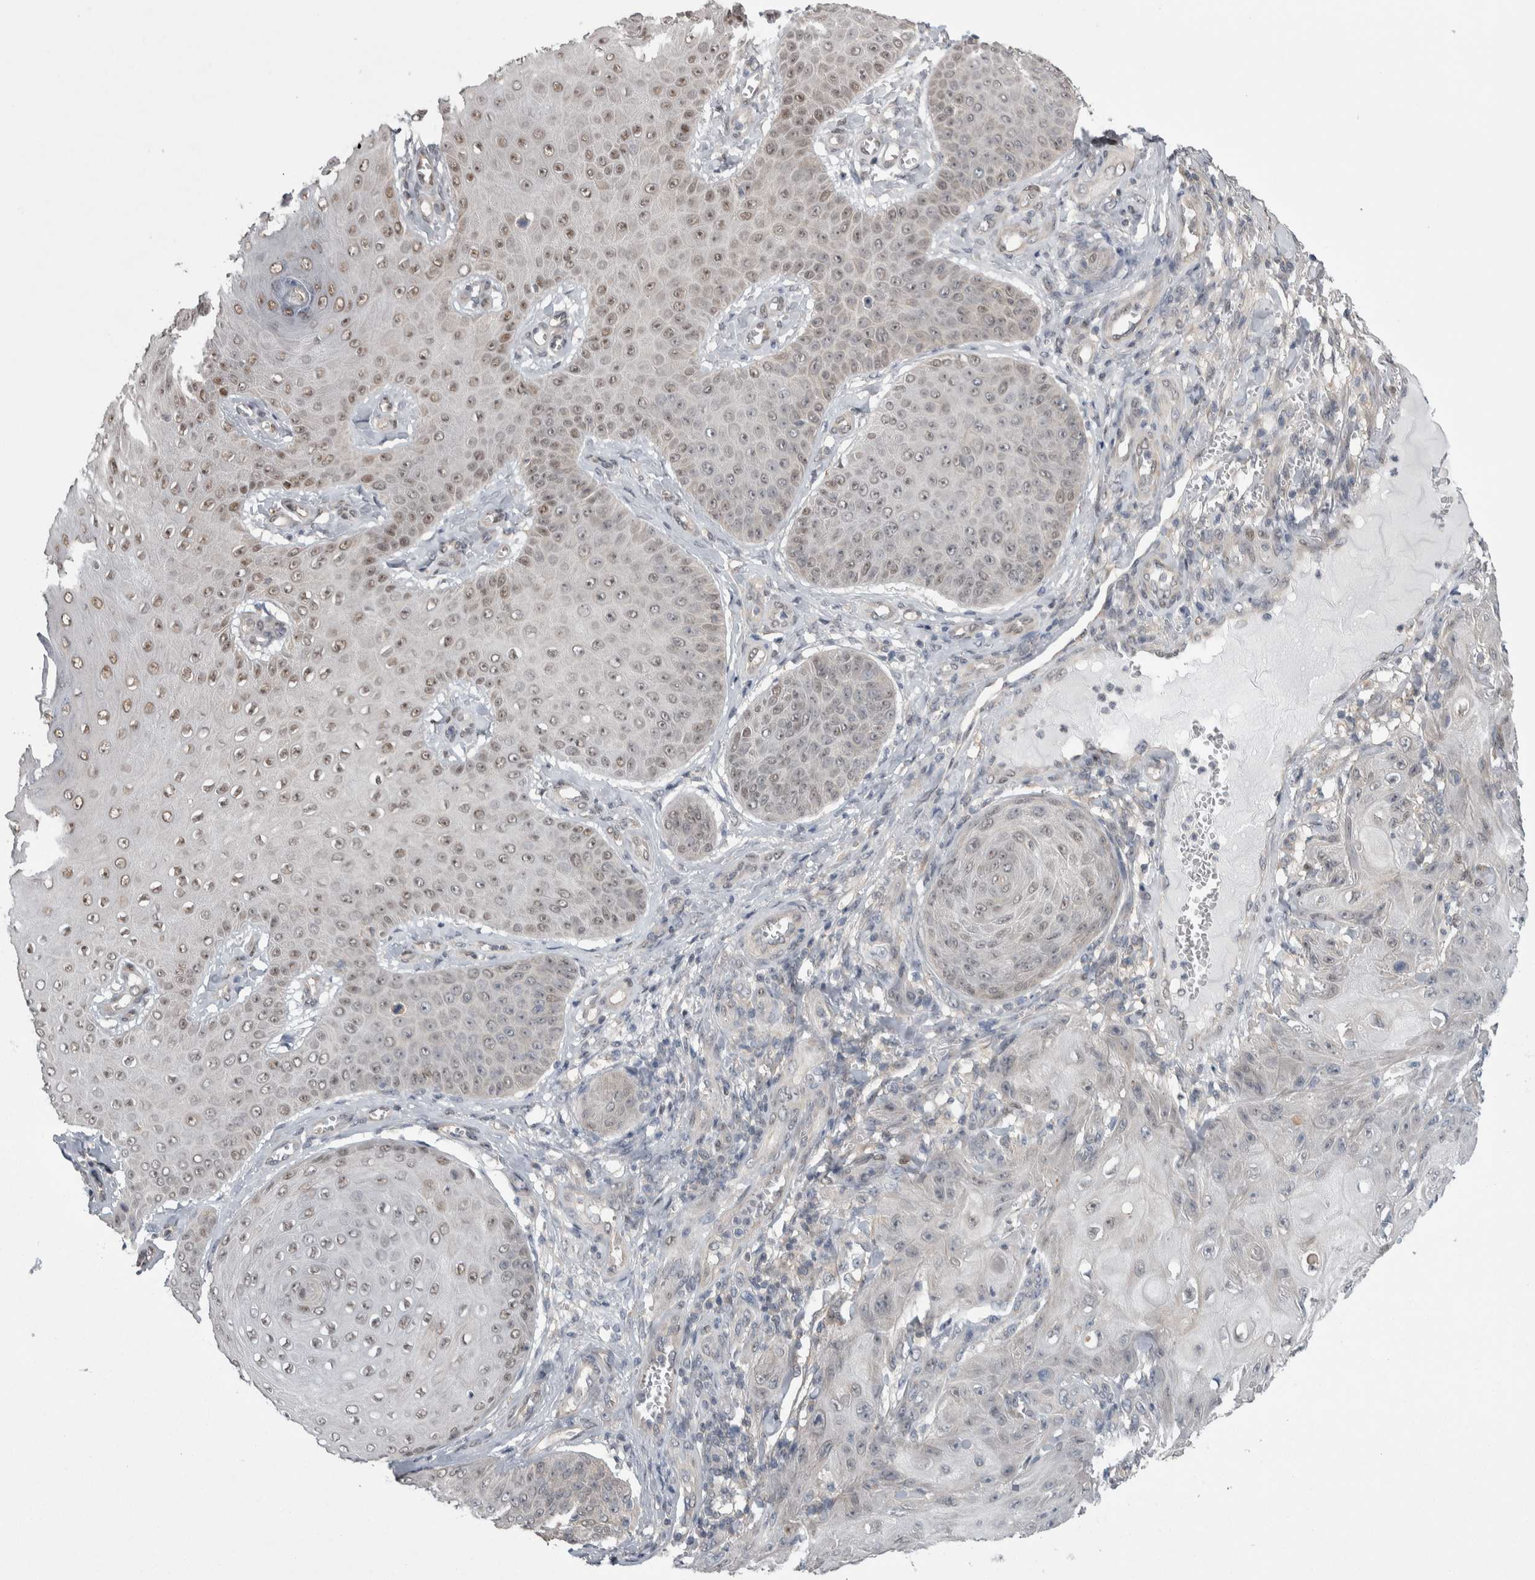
{"staining": {"intensity": "weak", "quantity": "25%-75%", "location": "nuclear"}, "tissue": "skin cancer", "cell_type": "Tumor cells", "image_type": "cancer", "snomed": [{"axis": "morphology", "description": "Squamous cell carcinoma, NOS"}, {"axis": "topography", "description": "Skin"}], "caption": "Weak nuclear protein expression is appreciated in approximately 25%-75% of tumor cells in skin cancer.", "gene": "TAX1BP1", "patient": {"sex": "male", "age": 74}}